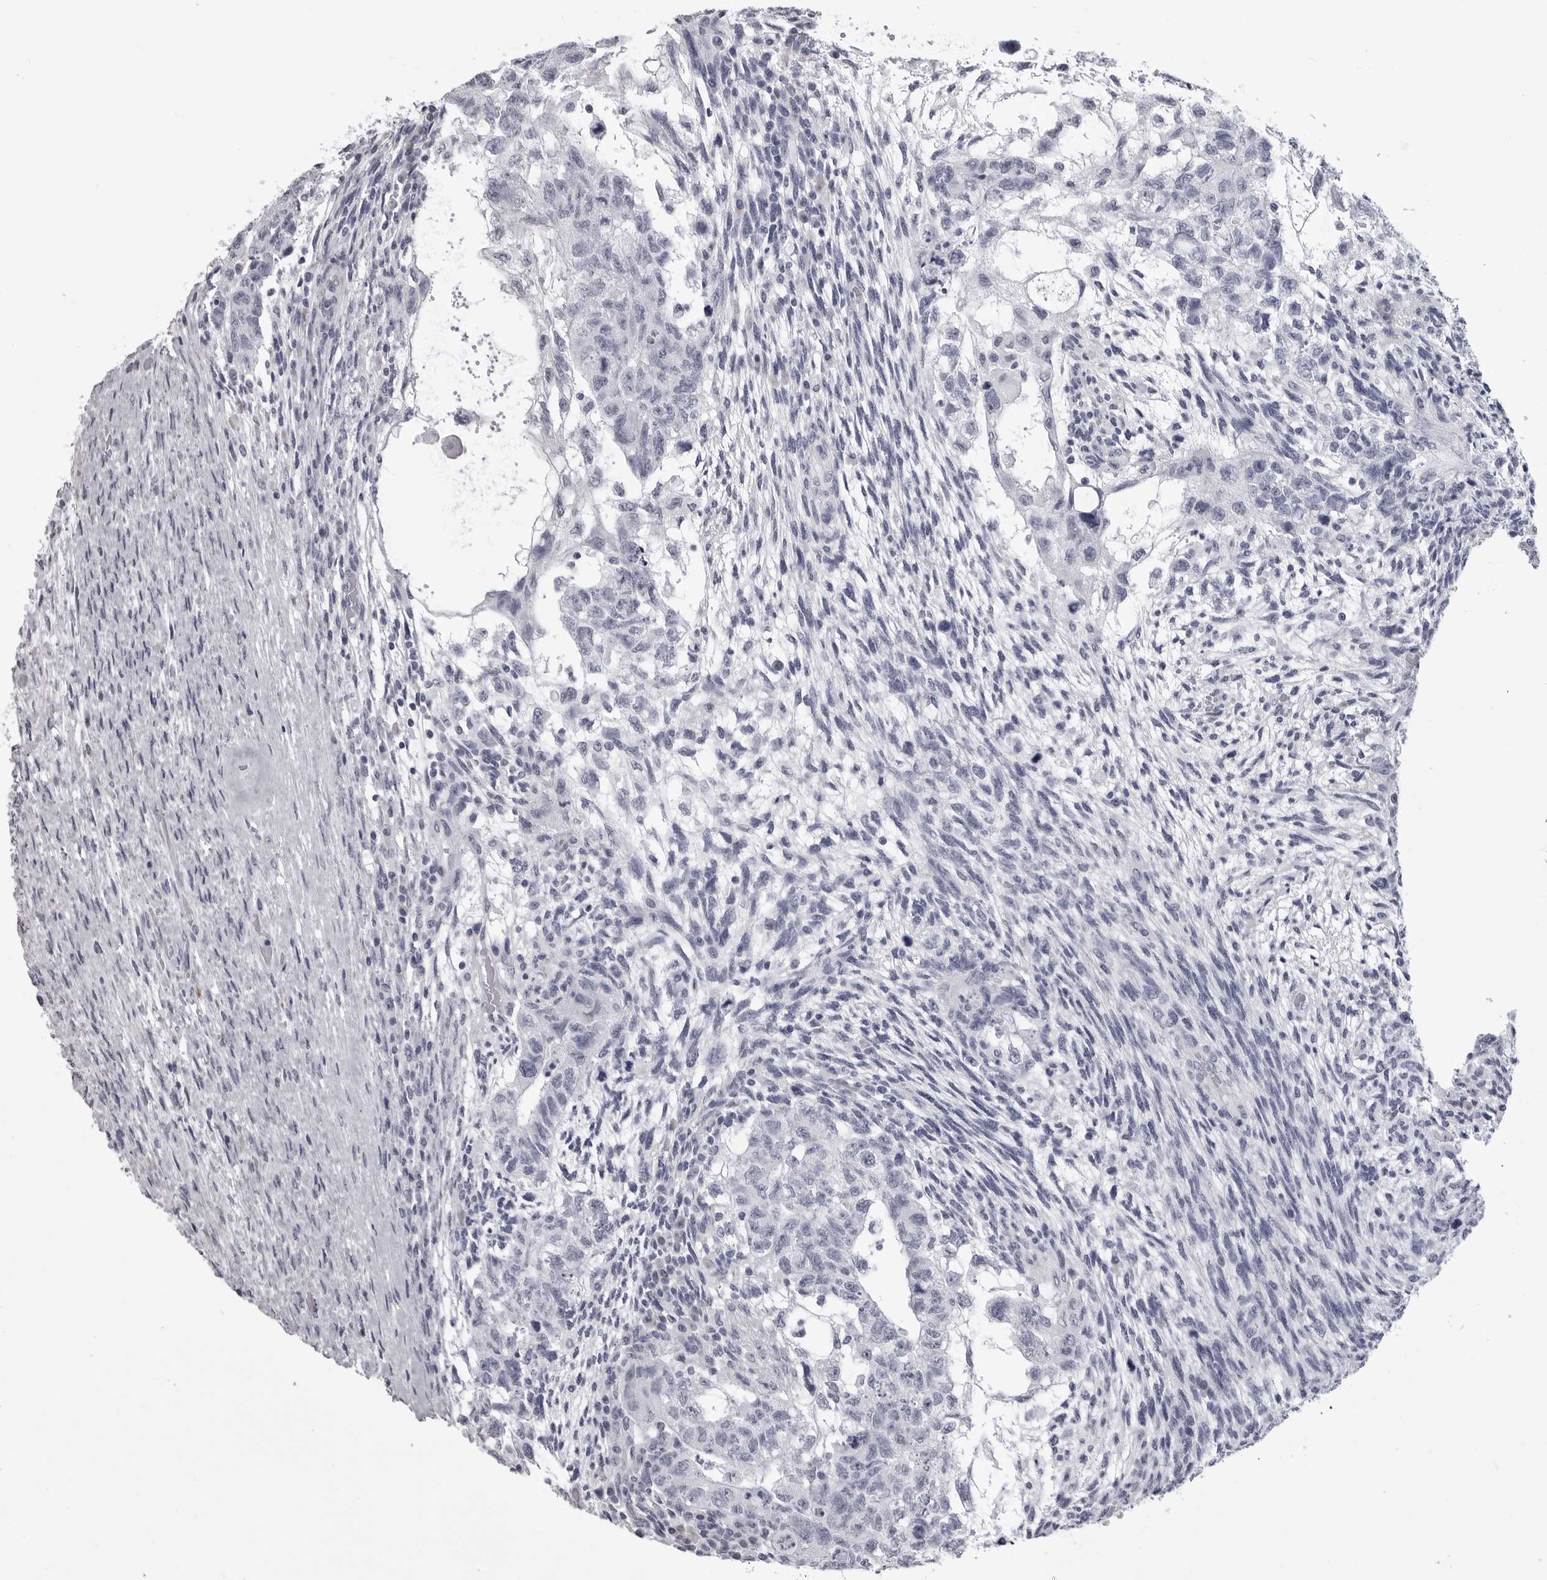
{"staining": {"intensity": "negative", "quantity": "none", "location": "none"}, "tissue": "testis cancer", "cell_type": "Tumor cells", "image_type": "cancer", "snomed": [{"axis": "morphology", "description": "Normal tissue, NOS"}, {"axis": "morphology", "description": "Carcinoma, Embryonal, NOS"}, {"axis": "topography", "description": "Testis"}], "caption": "Protein analysis of testis cancer (embryonal carcinoma) displays no significant expression in tumor cells.", "gene": "LGALS4", "patient": {"sex": "male", "age": 36}}